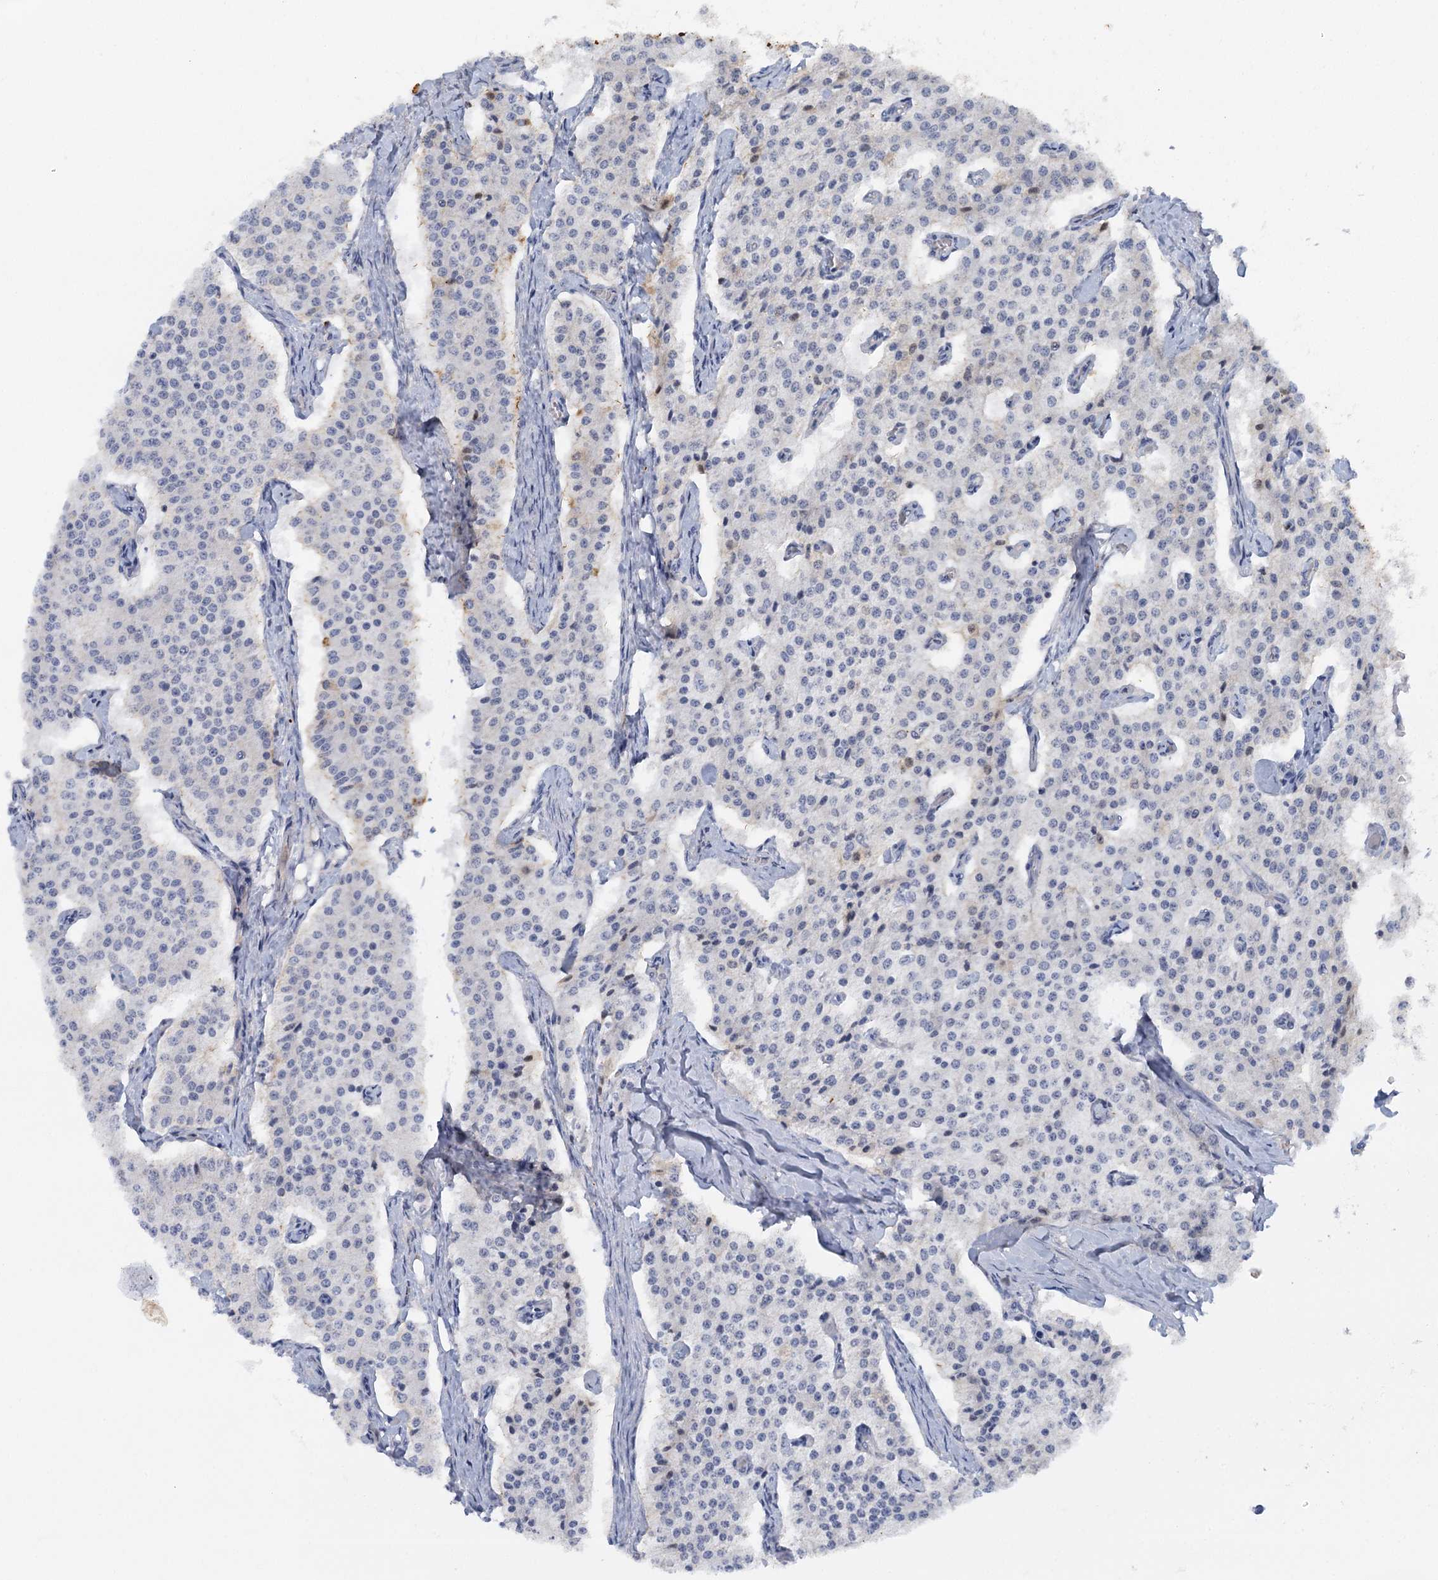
{"staining": {"intensity": "negative", "quantity": "none", "location": "none"}, "tissue": "carcinoid", "cell_type": "Tumor cells", "image_type": "cancer", "snomed": [{"axis": "morphology", "description": "Carcinoid, malignant, NOS"}, {"axis": "topography", "description": "Colon"}], "caption": "An image of carcinoid stained for a protein shows no brown staining in tumor cells. (DAB IHC, high magnification).", "gene": "GPATCH11", "patient": {"sex": "female", "age": 52}}